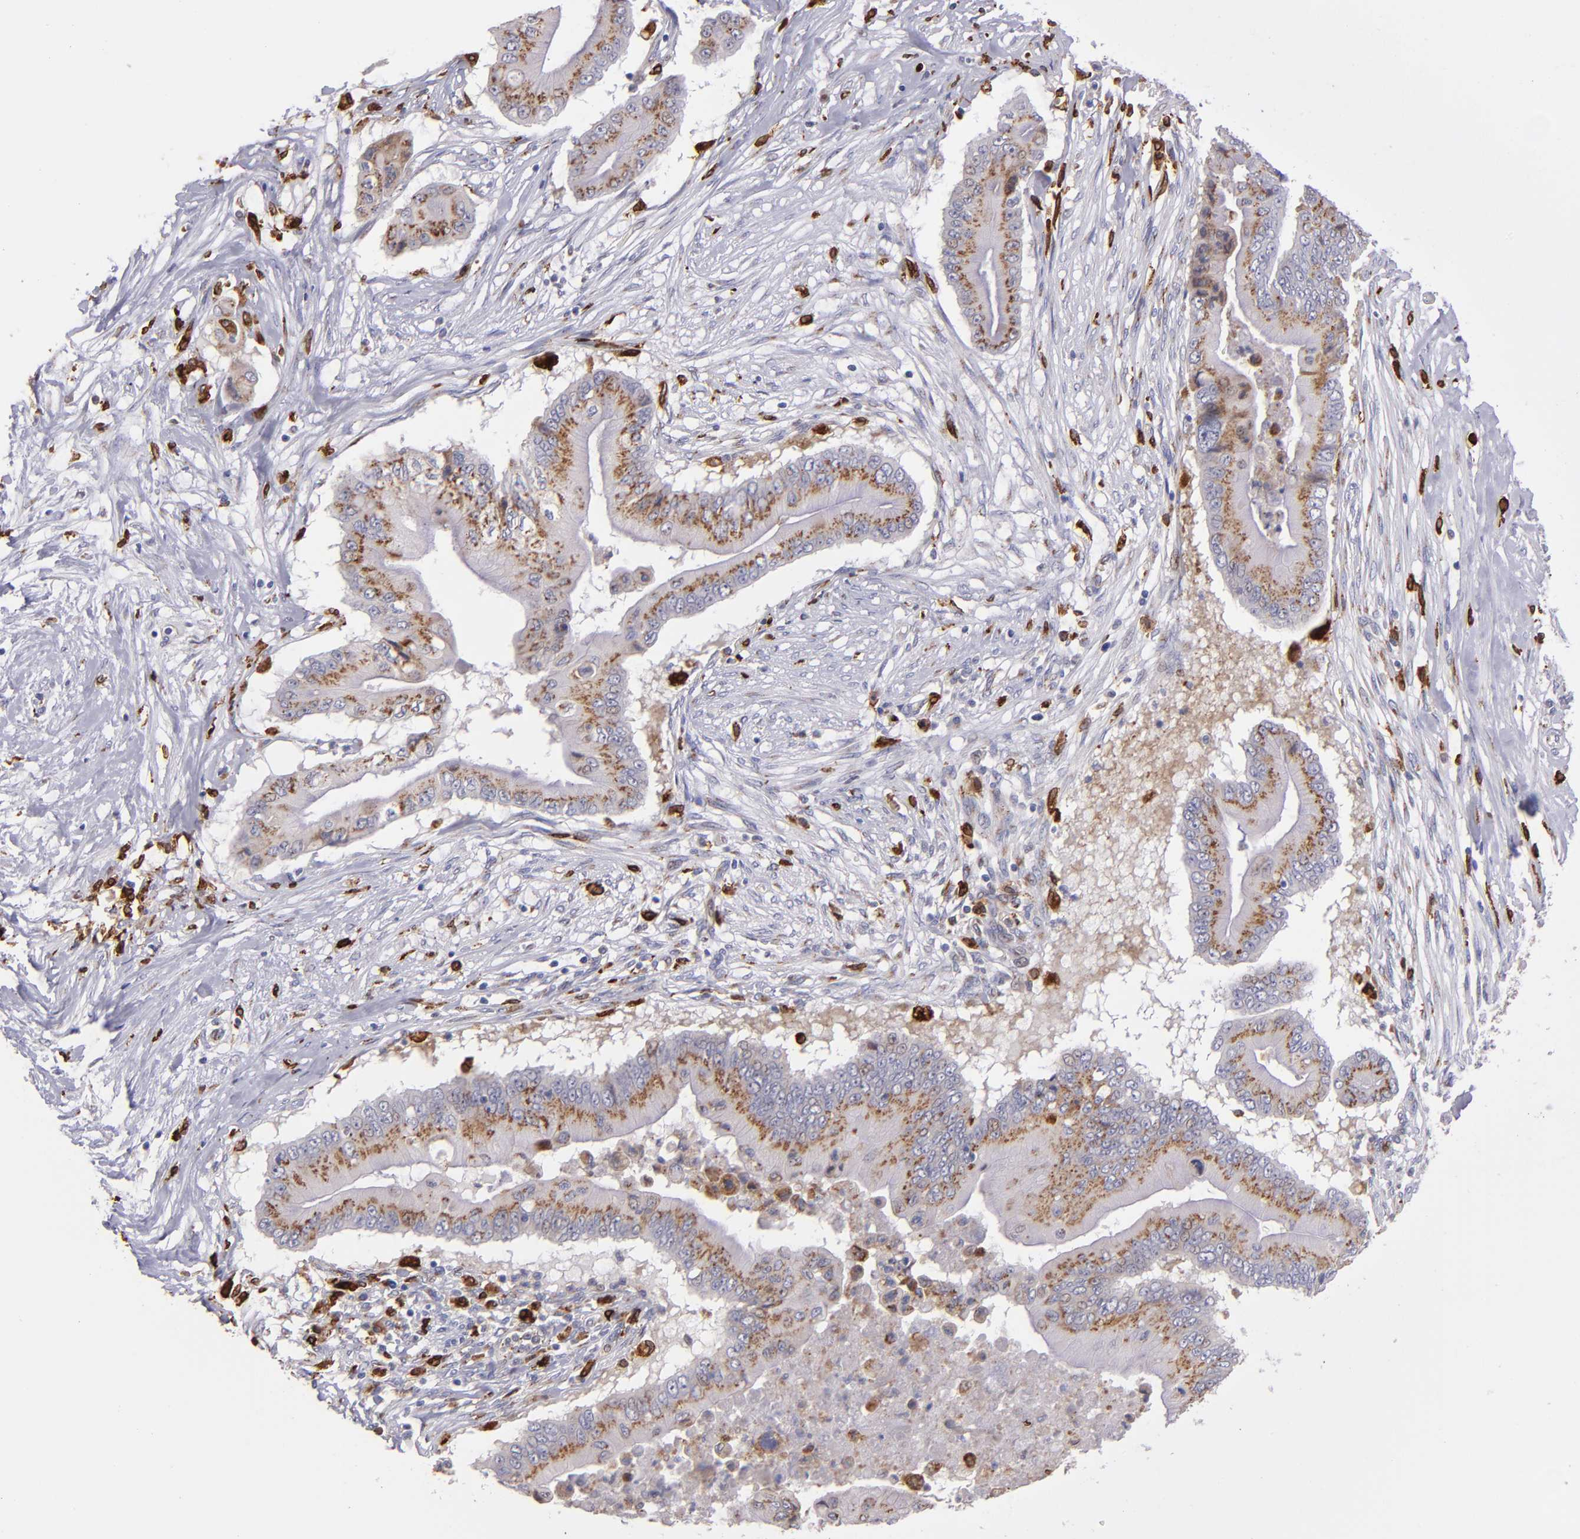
{"staining": {"intensity": "moderate", "quantity": ">75%", "location": "cytoplasmic/membranous"}, "tissue": "pancreatic cancer", "cell_type": "Tumor cells", "image_type": "cancer", "snomed": [{"axis": "morphology", "description": "Adenocarcinoma, NOS"}, {"axis": "topography", "description": "Pancreas"}], "caption": "This micrograph demonstrates IHC staining of human pancreatic cancer, with medium moderate cytoplasmic/membranous staining in about >75% of tumor cells.", "gene": "PTGS1", "patient": {"sex": "male", "age": 62}}